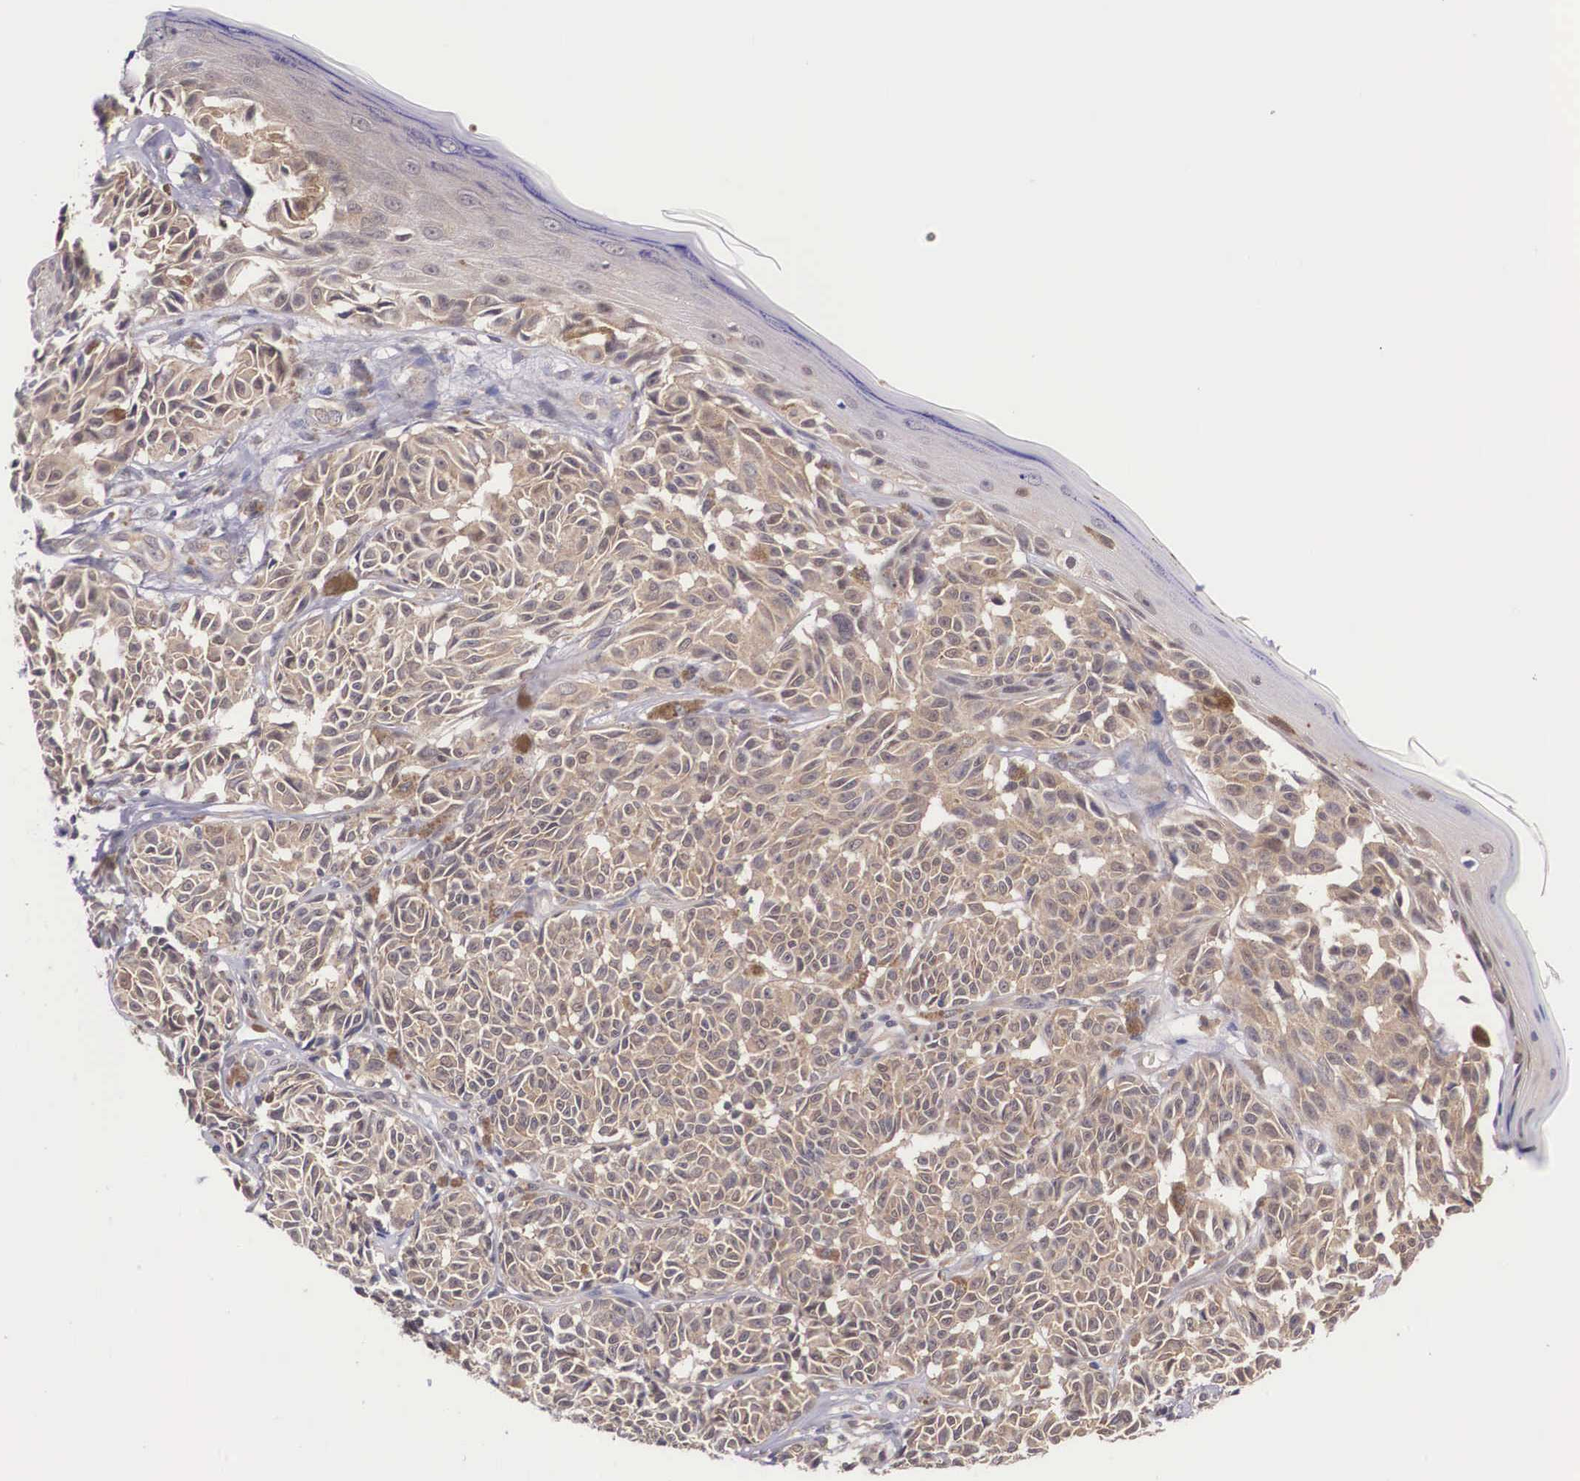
{"staining": {"intensity": "moderate", "quantity": ">75%", "location": "cytoplasmic/membranous"}, "tissue": "melanoma", "cell_type": "Tumor cells", "image_type": "cancer", "snomed": [{"axis": "morphology", "description": "Malignant melanoma, NOS"}, {"axis": "topography", "description": "Skin"}], "caption": "The image exhibits immunohistochemical staining of malignant melanoma. There is moderate cytoplasmic/membranous expression is identified in about >75% of tumor cells.", "gene": "IGBP1", "patient": {"sex": "male", "age": 49}}